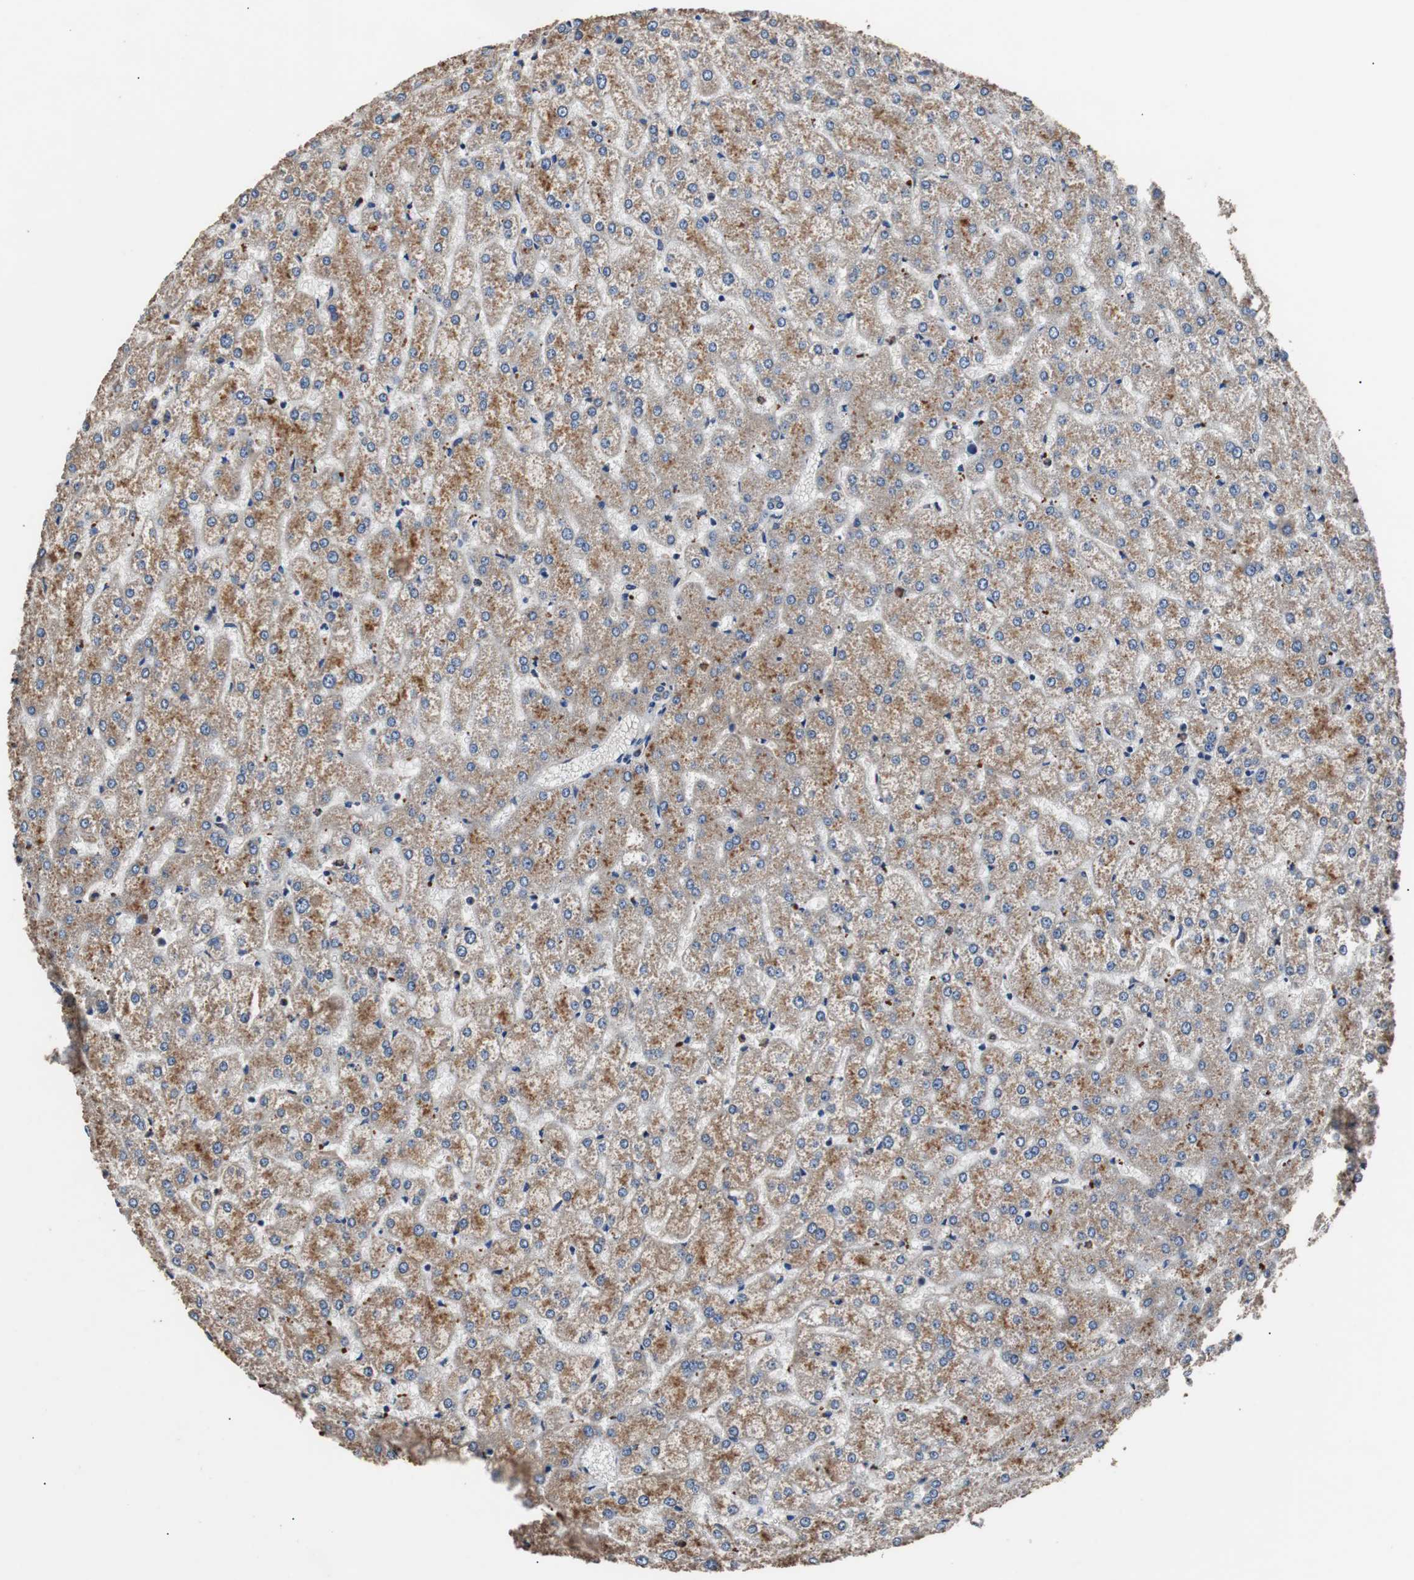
{"staining": {"intensity": "weak", "quantity": ">75%", "location": "cytoplasmic/membranous"}, "tissue": "liver", "cell_type": "Cholangiocytes", "image_type": "normal", "snomed": [{"axis": "morphology", "description": "Normal tissue, NOS"}, {"axis": "topography", "description": "Liver"}], "caption": "Immunohistochemistry (IHC) of unremarkable liver displays low levels of weak cytoplasmic/membranous positivity in about >75% of cholangiocytes.", "gene": "PITRM1", "patient": {"sex": "female", "age": 32}}